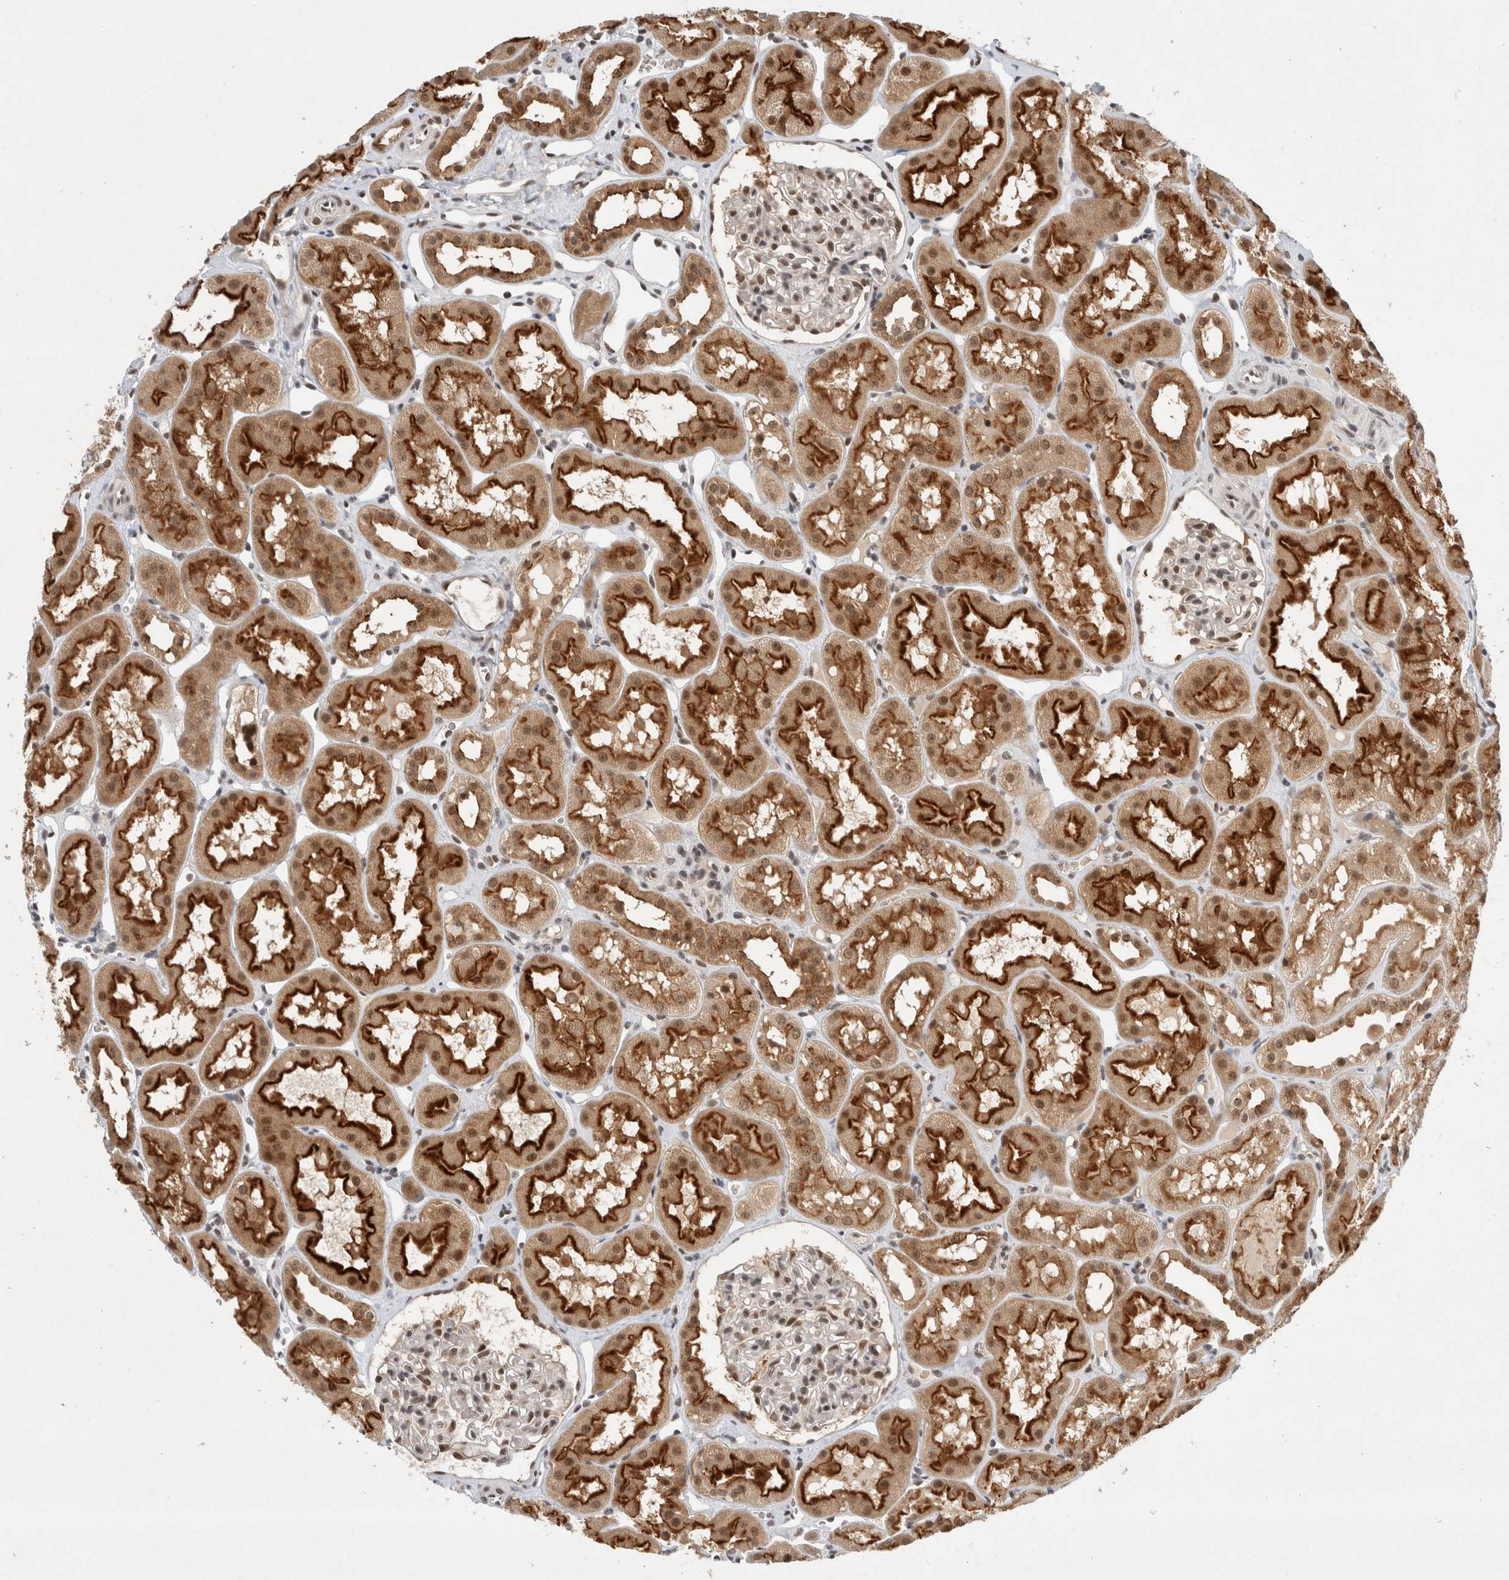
{"staining": {"intensity": "moderate", "quantity": "25%-75%", "location": "nuclear"}, "tissue": "kidney", "cell_type": "Cells in glomeruli", "image_type": "normal", "snomed": [{"axis": "morphology", "description": "Normal tissue, NOS"}, {"axis": "topography", "description": "Kidney"}], "caption": "Kidney stained with a brown dye shows moderate nuclear positive expression in approximately 25%-75% of cells in glomeruli.", "gene": "NCAPG2", "patient": {"sex": "male", "age": 16}}